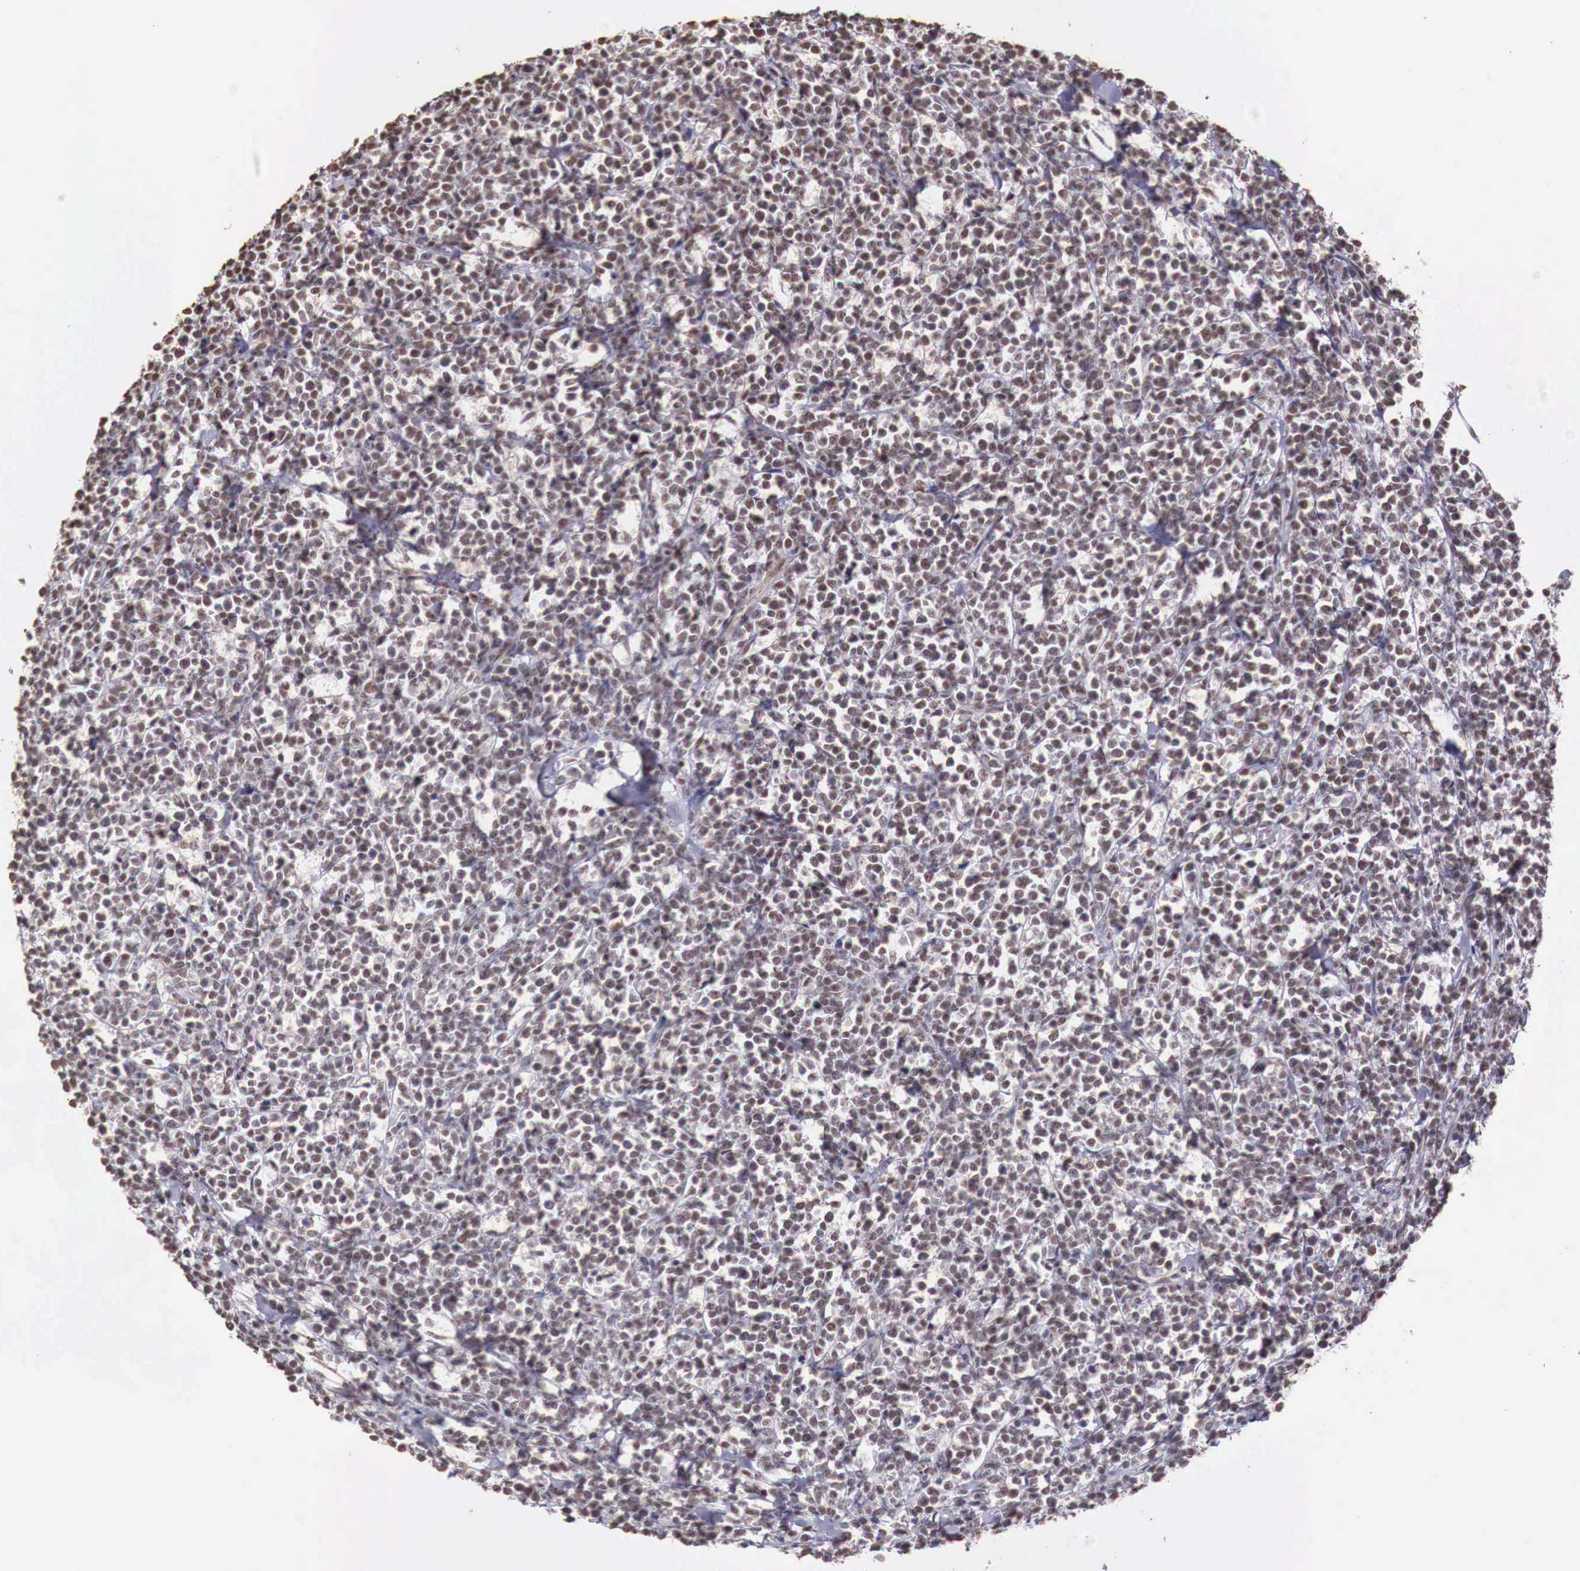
{"staining": {"intensity": "moderate", "quantity": ">75%", "location": "nuclear"}, "tissue": "lymphoma", "cell_type": "Tumor cells", "image_type": "cancer", "snomed": [{"axis": "morphology", "description": "Malignant lymphoma, non-Hodgkin's type, High grade"}, {"axis": "topography", "description": "Small intestine"}, {"axis": "topography", "description": "Colon"}], "caption": "Immunohistochemical staining of human lymphoma displays medium levels of moderate nuclear protein positivity in approximately >75% of tumor cells.", "gene": "FOXP2", "patient": {"sex": "male", "age": 8}}